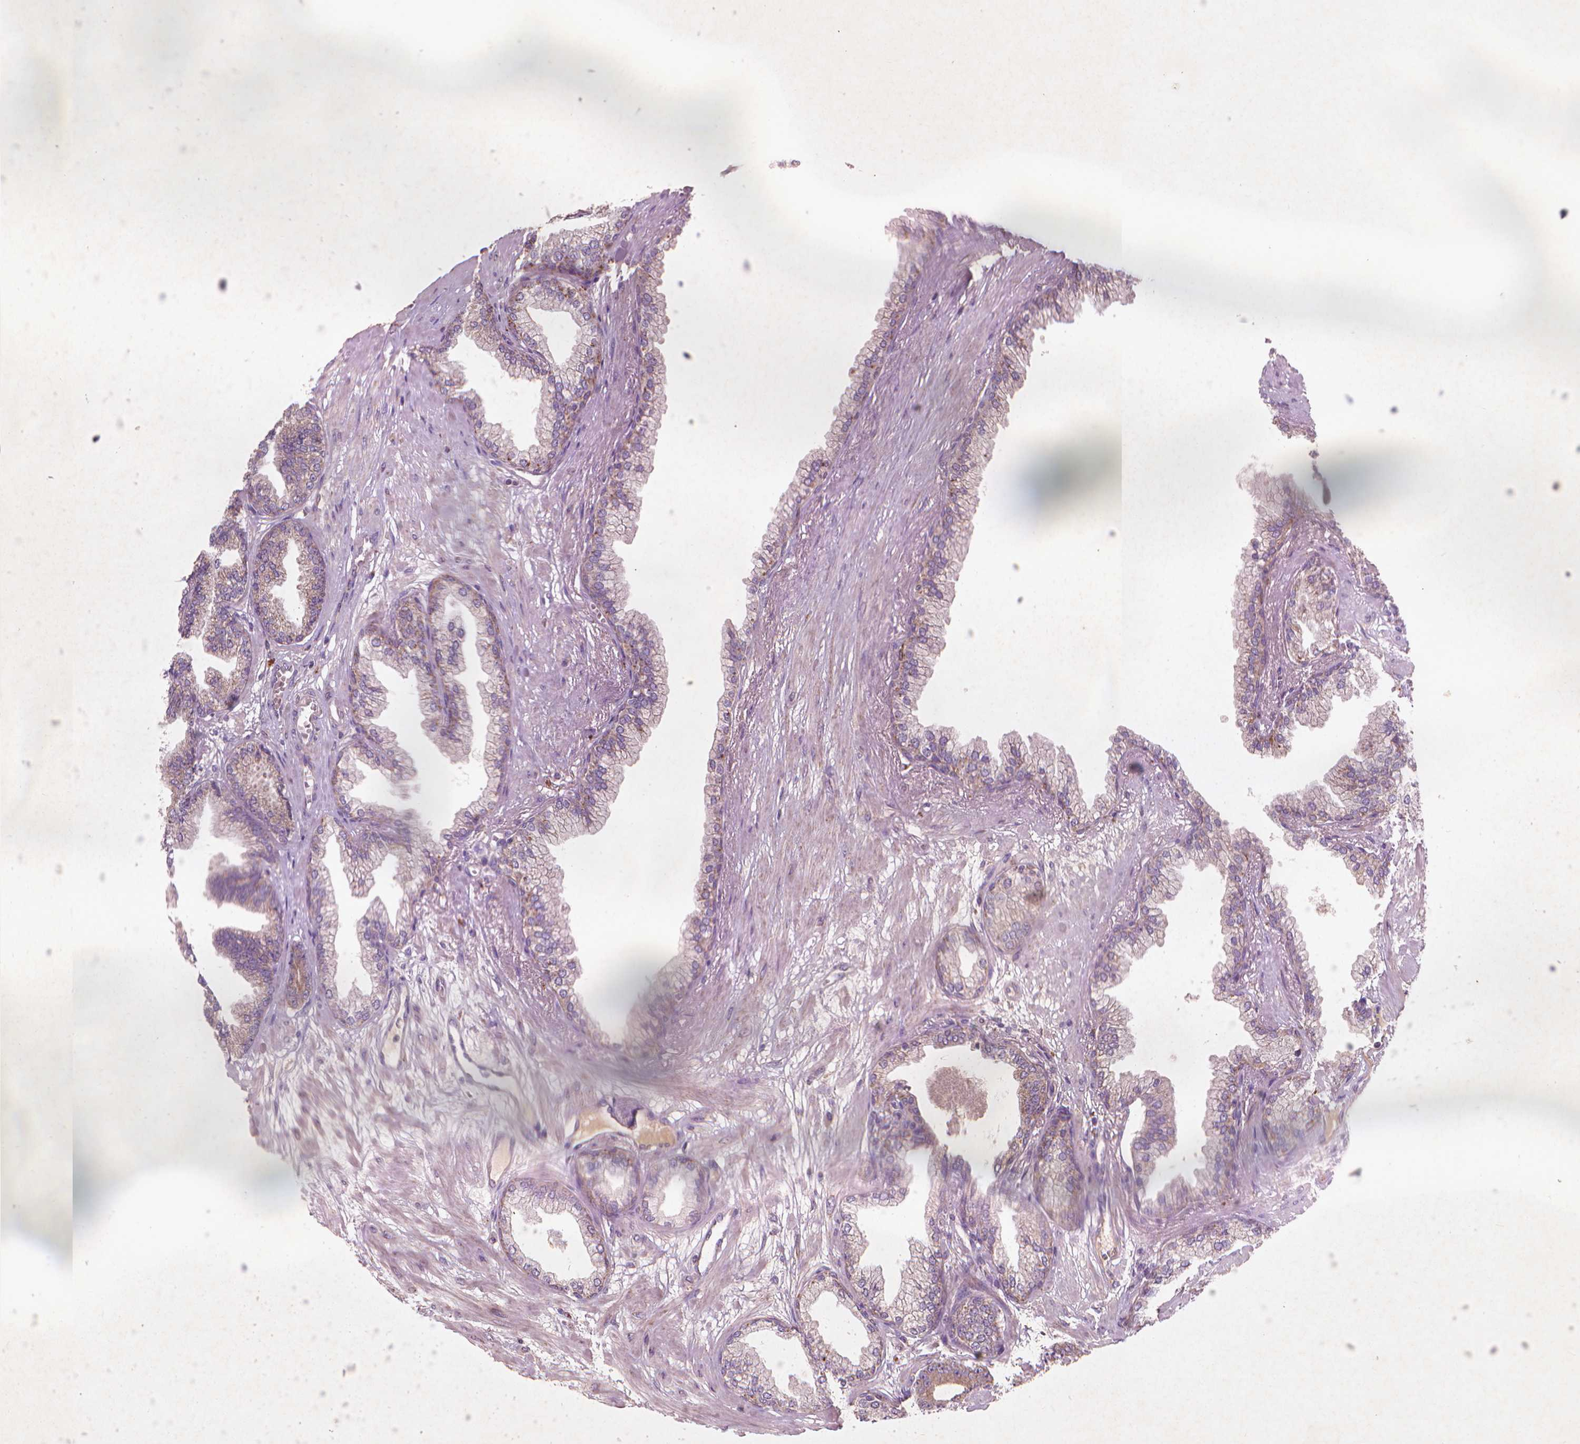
{"staining": {"intensity": "weak", "quantity": "25%-75%", "location": "cytoplasmic/membranous"}, "tissue": "prostate cancer", "cell_type": "Tumor cells", "image_type": "cancer", "snomed": [{"axis": "morphology", "description": "Adenocarcinoma, Low grade"}, {"axis": "topography", "description": "Prostate"}], "caption": "An IHC micrograph of neoplastic tissue is shown. Protein staining in brown shows weak cytoplasmic/membranous positivity in prostate adenocarcinoma (low-grade) within tumor cells. Nuclei are stained in blue.", "gene": "NLRX1", "patient": {"sex": "male", "age": 64}}